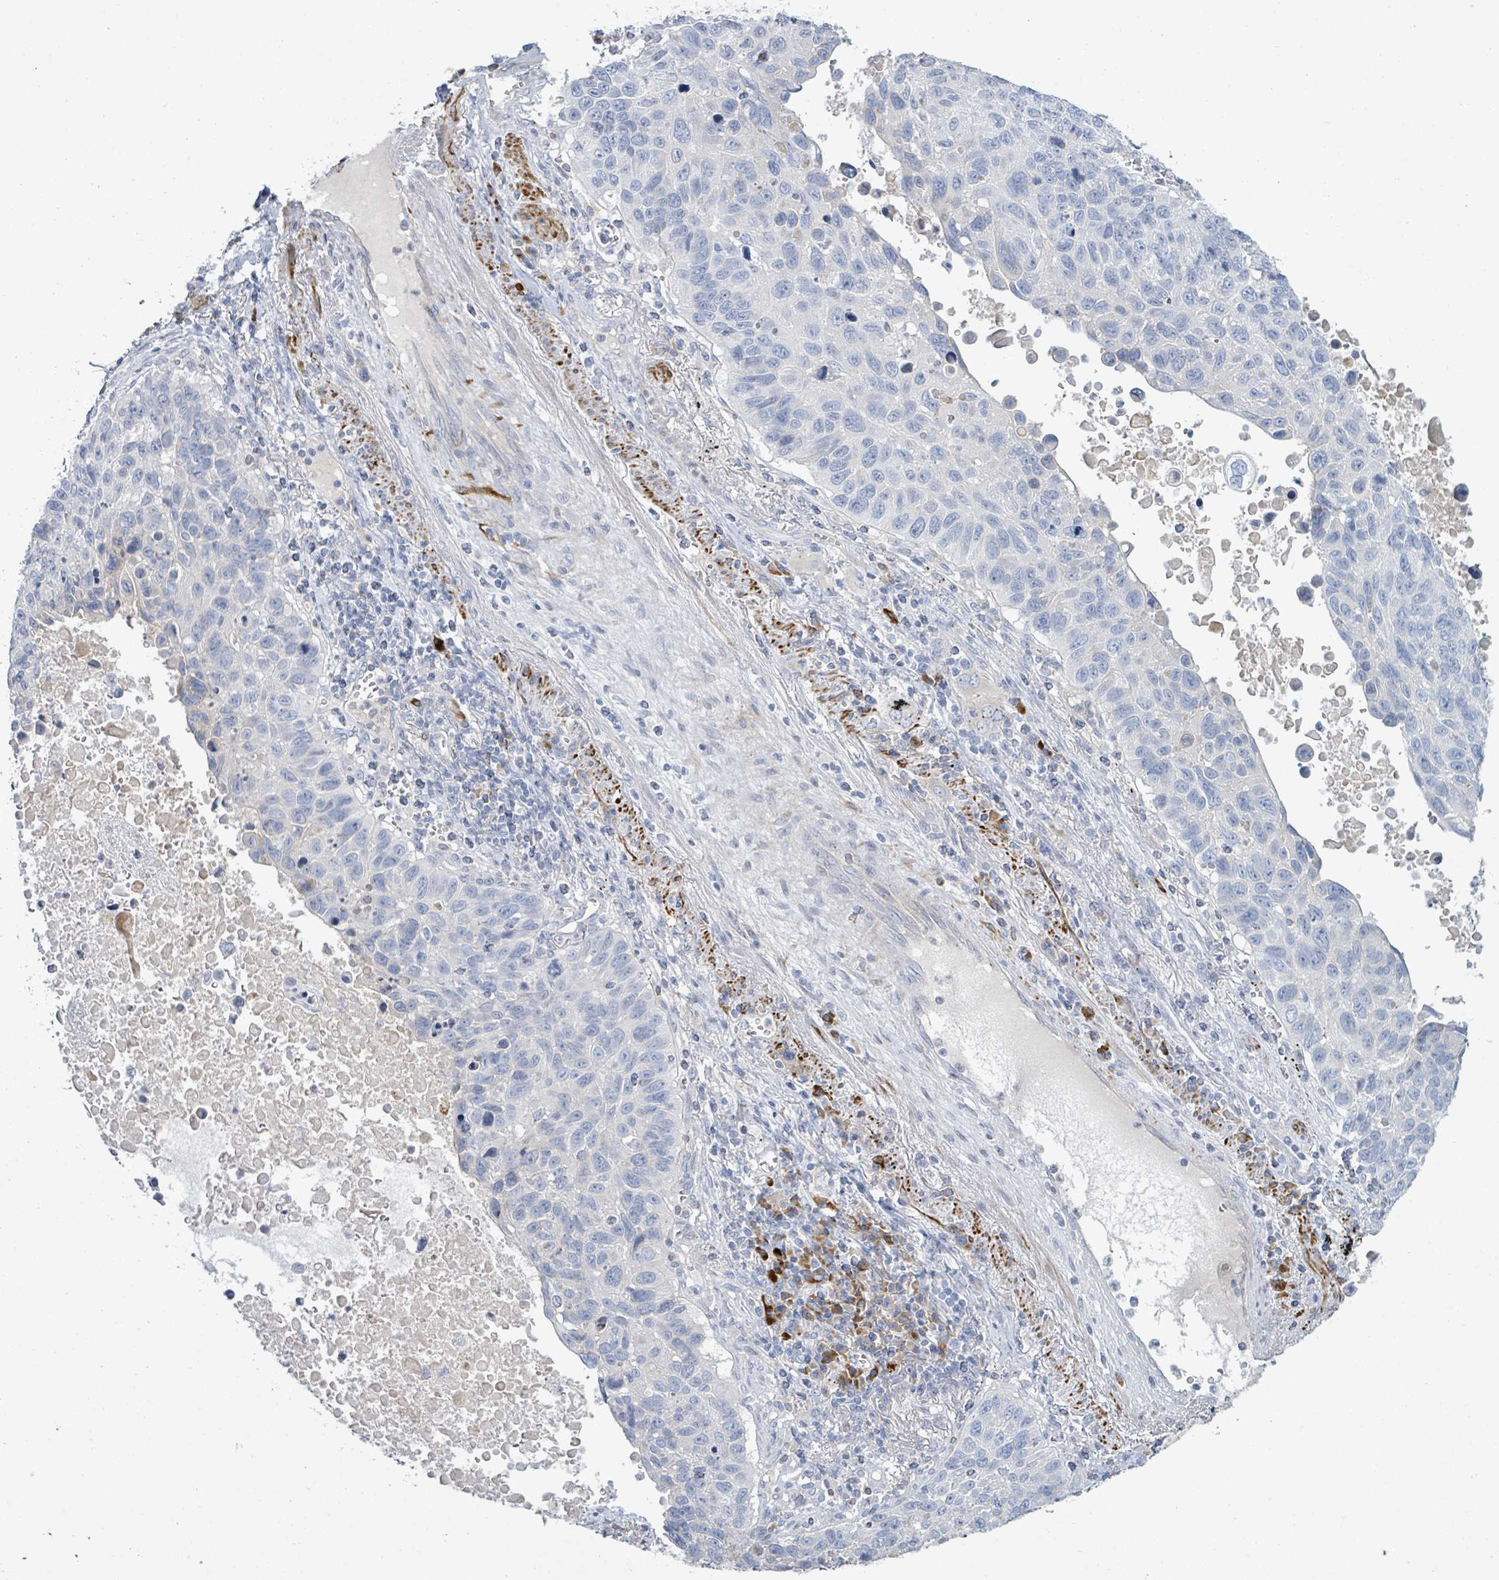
{"staining": {"intensity": "negative", "quantity": "none", "location": "none"}, "tissue": "lung cancer", "cell_type": "Tumor cells", "image_type": "cancer", "snomed": [{"axis": "morphology", "description": "Squamous cell carcinoma, NOS"}, {"axis": "topography", "description": "Lung"}], "caption": "A histopathology image of human squamous cell carcinoma (lung) is negative for staining in tumor cells.", "gene": "SIRPB1", "patient": {"sex": "male", "age": 66}}